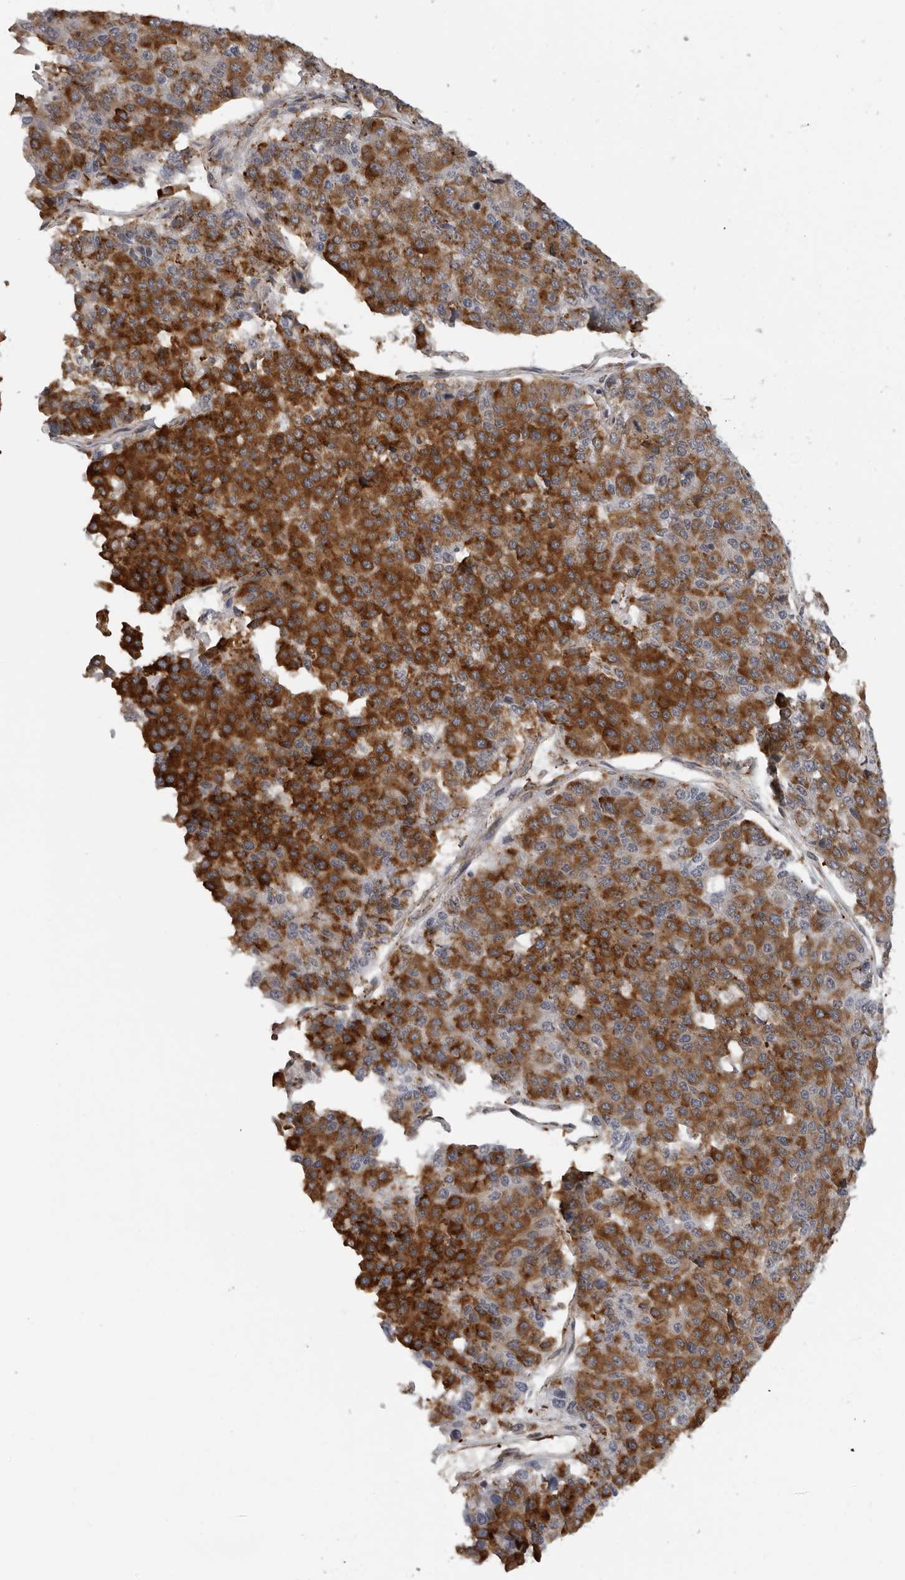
{"staining": {"intensity": "strong", "quantity": ">75%", "location": "cytoplasmic/membranous"}, "tissue": "pancreatic cancer", "cell_type": "Tumor cells", "image_type": "cancer", "snomed": [{"axis": "morphology", "description": "Adenocarcinoma, NOS"}, {"axis": "topography", "description": "Pancreas"}], "caption": "A high-resolution photomicrograph shows IHC staining of pancreatic cancer, which demonstrates strong cytoplasmic/membranous expression in approximately >75% of tumor cells.", "gene": "ALPK2", "patient": {"sex": "male", "age": 50}}